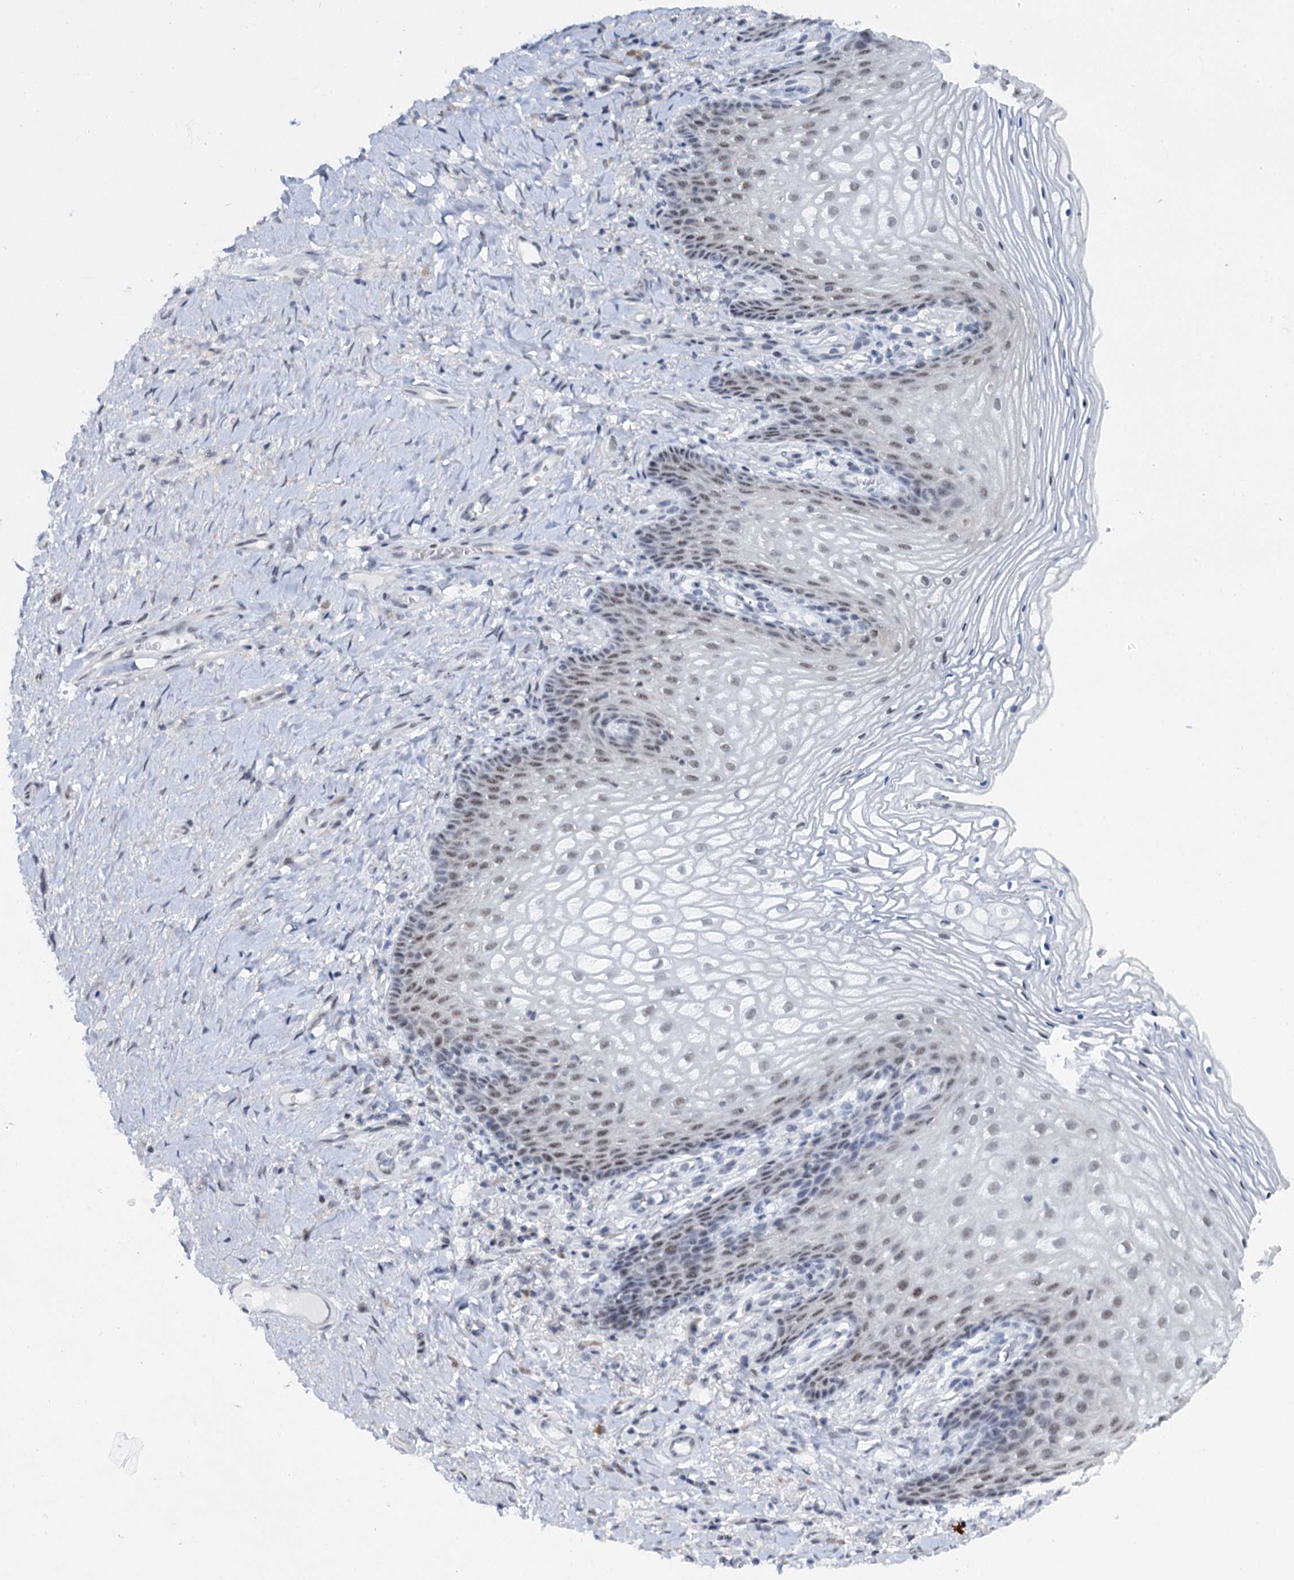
{"staining": {"intensity": "weak", "quantity": "25%-75%", "location": "nuclear"}, "tissue": "vagina", "cell_type": "Squamous epithelial cells", "image_type": "normal", "snomed": [{"axis": "morphology", "description": "Normal tissue, NOS"}, {"axis": "topography", "description": "Vagina"}], "caption": "Protein expression by immunohistochemistry (IHC) reveals weak nuclear positivity in about 25%-75% of squamous epithelial cells in normal vagina.", "gene": "SREK1", "patient": {"sex": "female", "age": 60}}